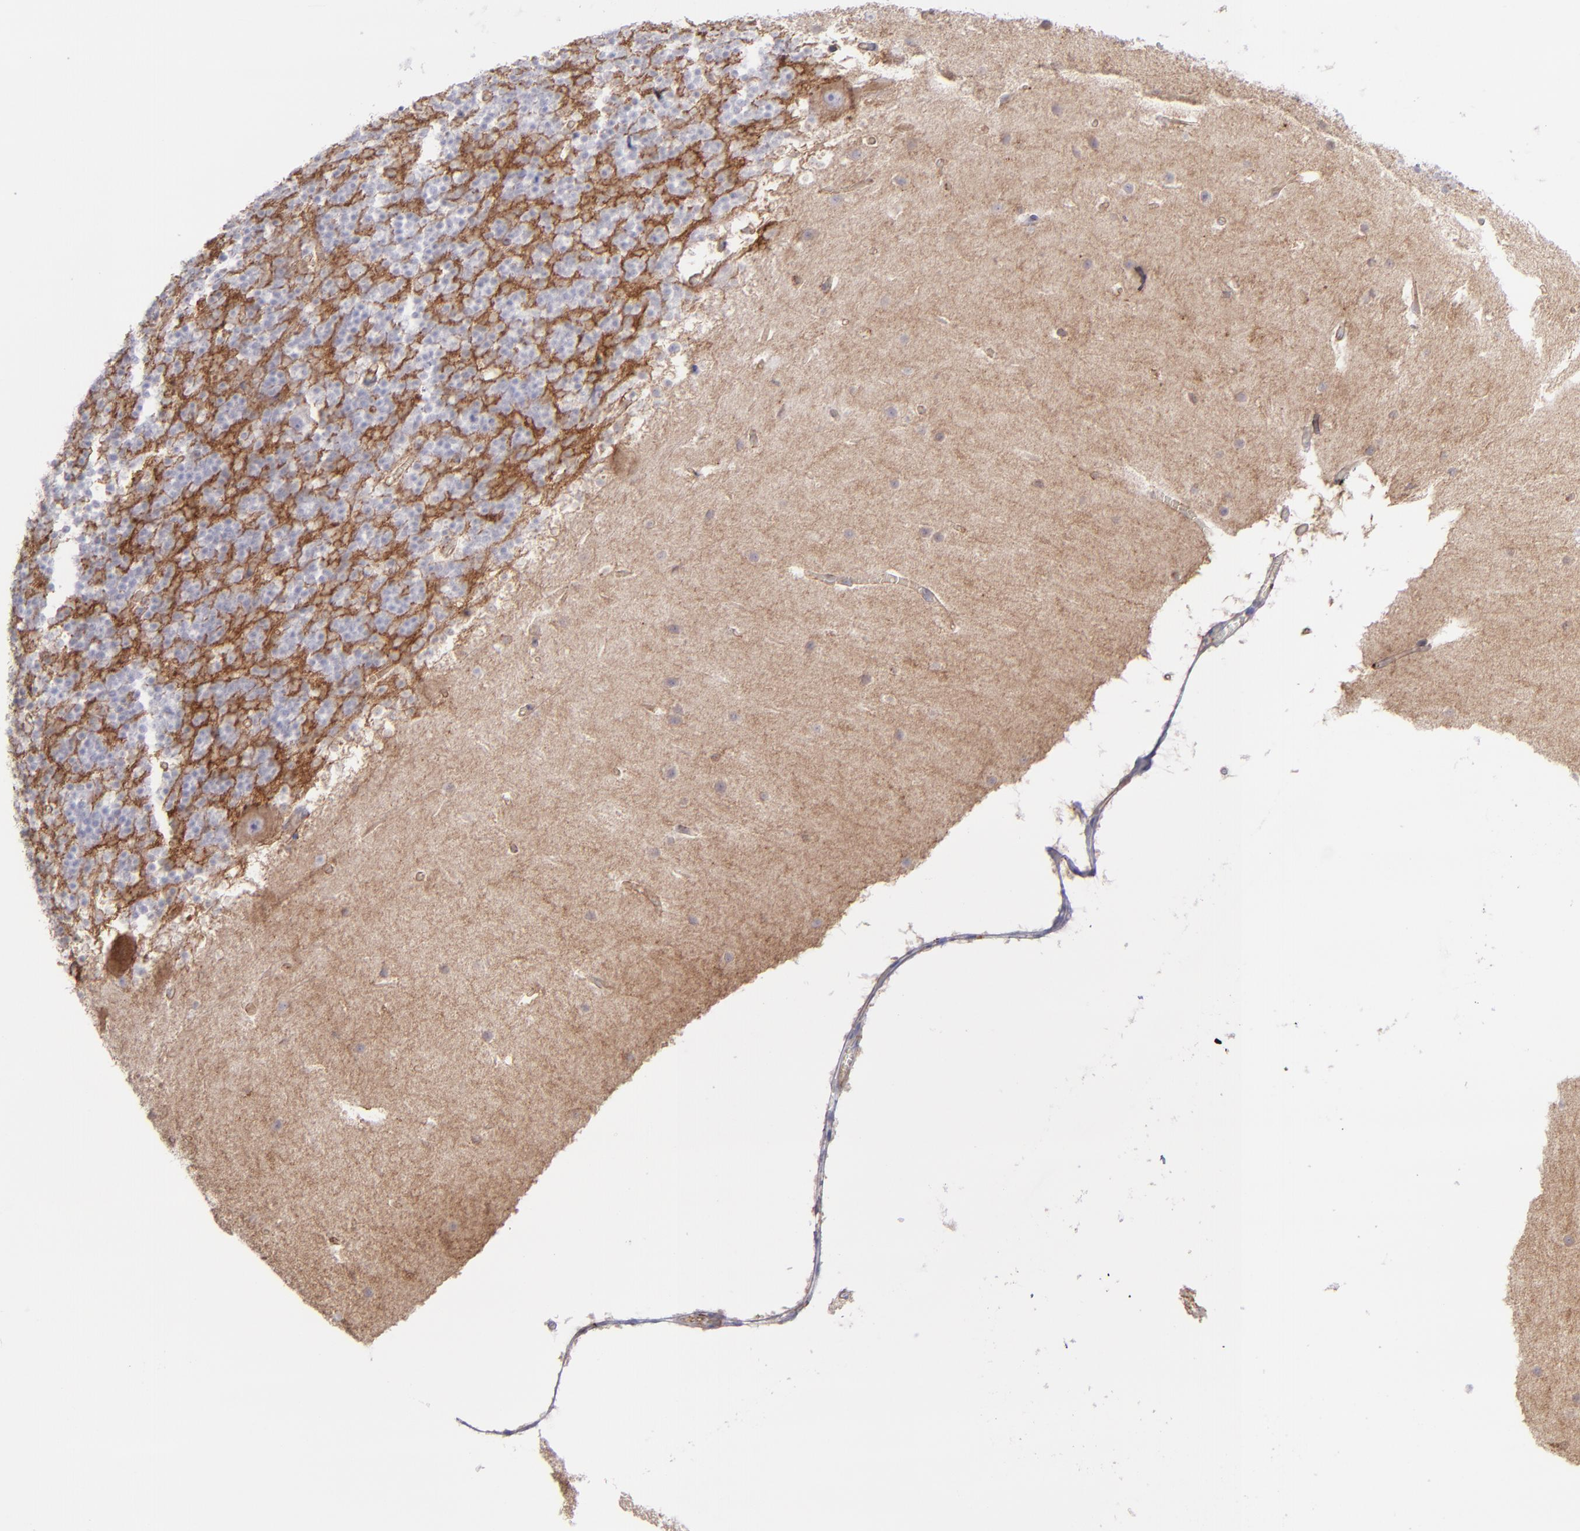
{"staining": {"intensity": "strong", "quantity": "25%-75%", "location": "cytoplasmic/membranous"}, "tissue": "cerebellum", "cell_type": "Cells in granular layer", "image_type": "normal", "snomed": [{"axis": "morphology", "description": "Normal tissue, NOS"}, {"axis": "topography", "description": "Cerebellum"}], "caption": "Protein expression analysis of normal cerebellum displays strong cytoplasmic/membranous staining in approximately 25%-75% of cells in granular layer. (DAB IHC with brightfield microscopy, high magnification).", "gene": "ITGAV", "patient": {"sex": "male", "age": 45}}